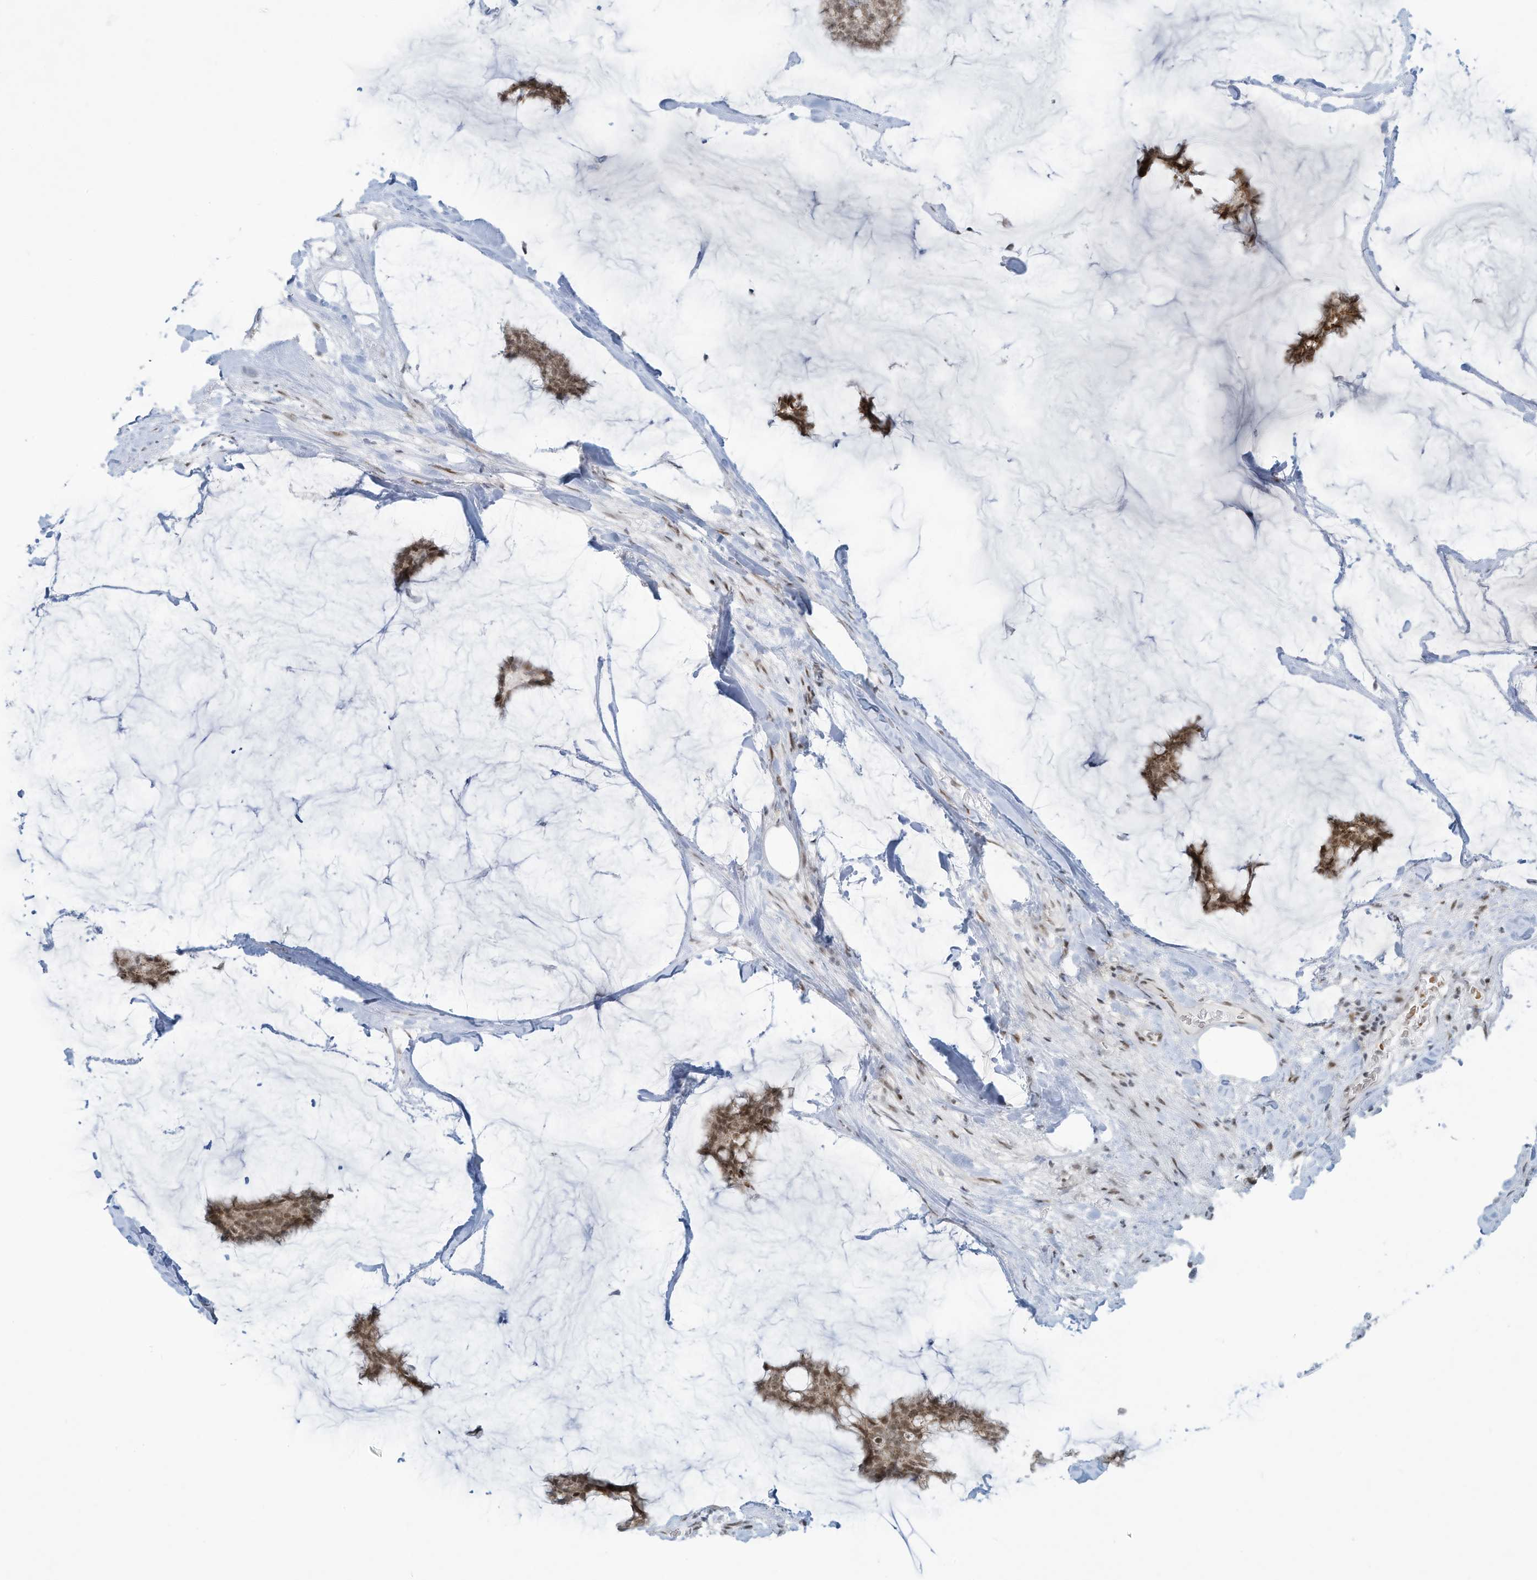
{"staining": {"intensity": "moderate", "quantity": ">75%", "location": "cytoplasmic/membranous,nuclear"}, "tissue": "breast cancer", "cell_type": "Tumor cells", "image_type": "cancer", "snomed": [{"axis": "morphology", "description": "Duct carcinoma"}, {"axis": "topography", "description": "Breast"}], "caption": "About >75% of tumor cells in human breast infiltrating ductal carcinoma display moderate cytoplasmic/membranous and nuclear protein expression as visualized by brown immunohistochemical staining.", "gene": "ECT2L", "patient": {"sex": "female", "age": 93}}